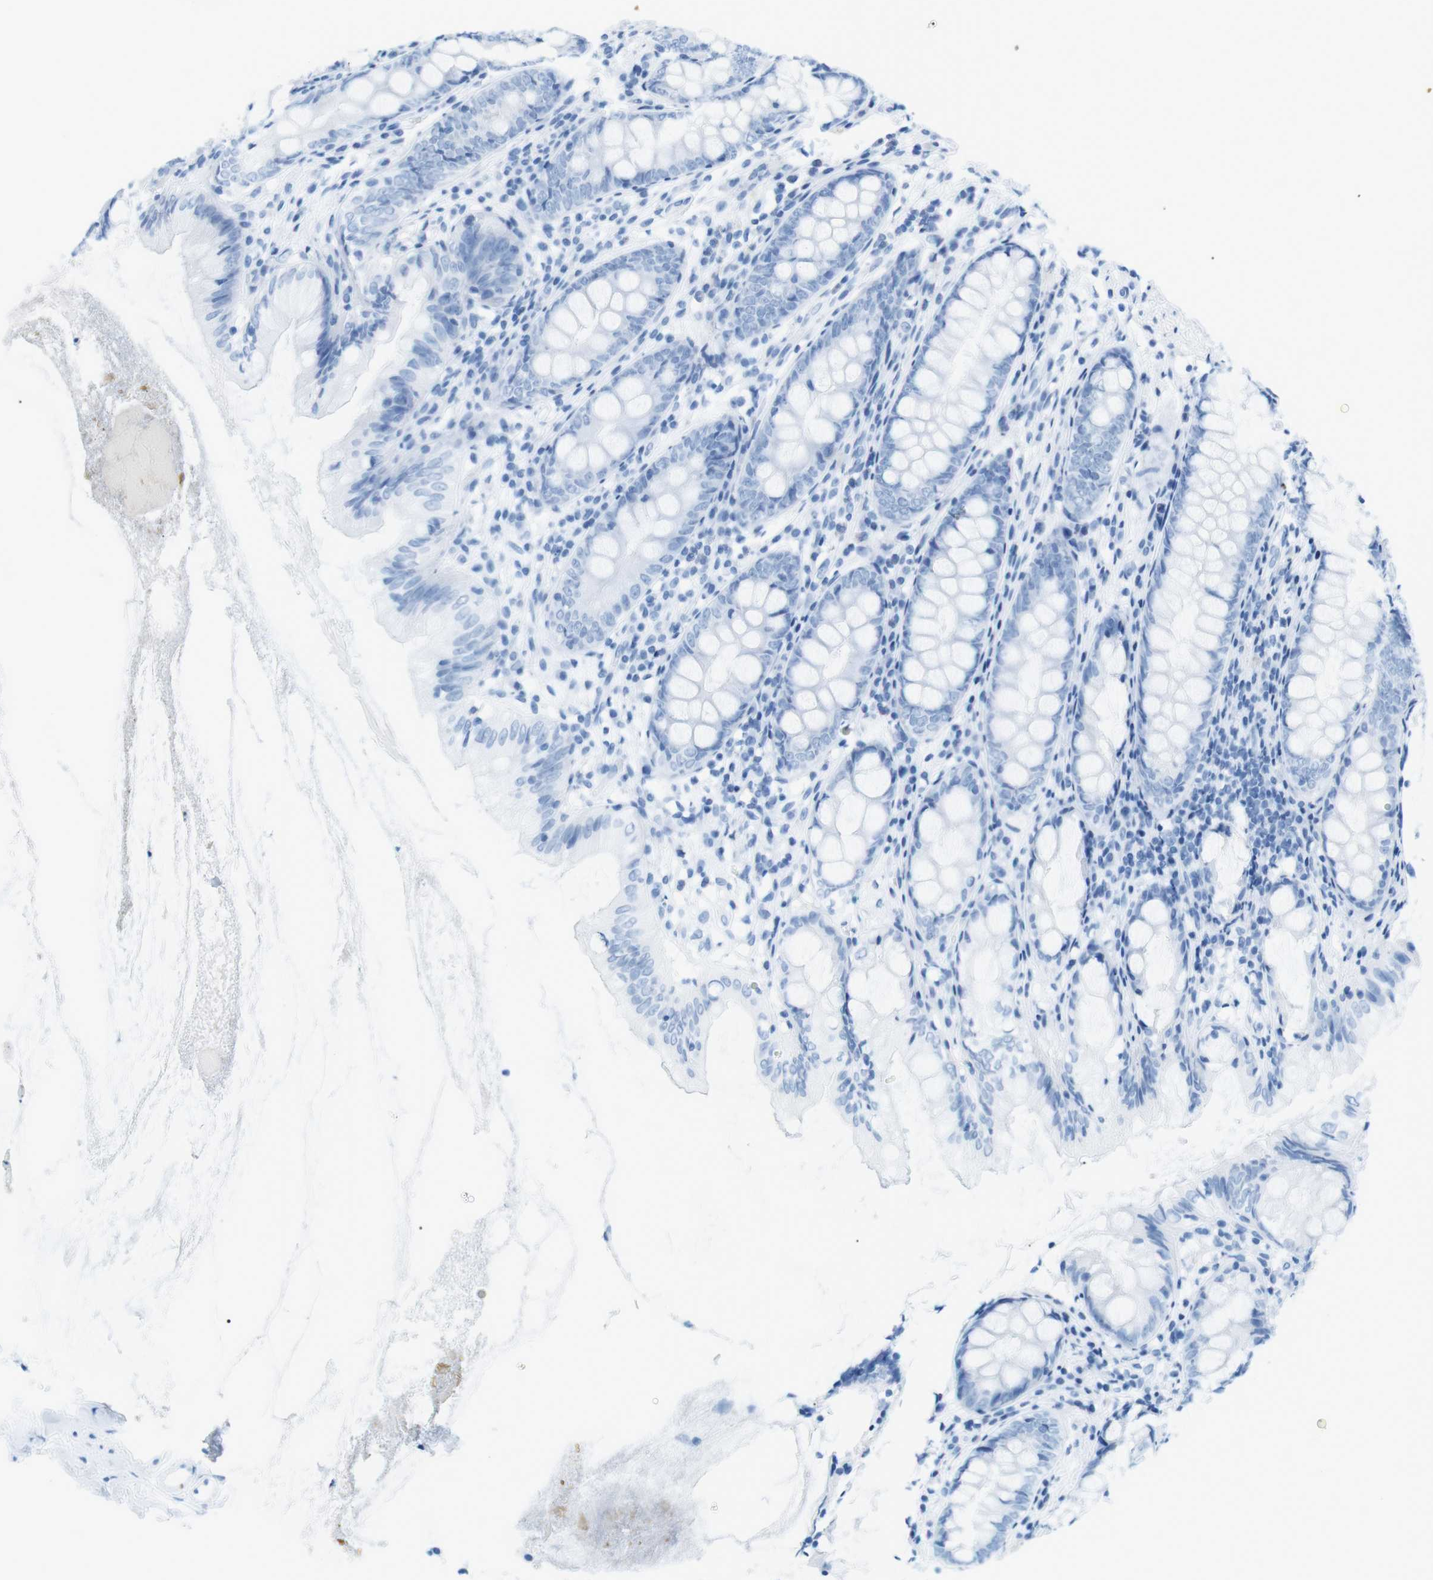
{"staining": {"intensity": "negative", "quantity": "none", "location": "none"}, "tissue": "appendix", "cell_type": "Glandular cells", "image_type": "normal", "snomed": [{"axis": "morphology", "description": "Normal tissue, NOS"}, {"axis": "topography", "description": "Appendix"}], "caption": "Immunohistochemical staining of normal human appendix displays no significant expression in glandular cells.", "gene": "SALL4", "patient": {"sex": "female", "age": 77}}